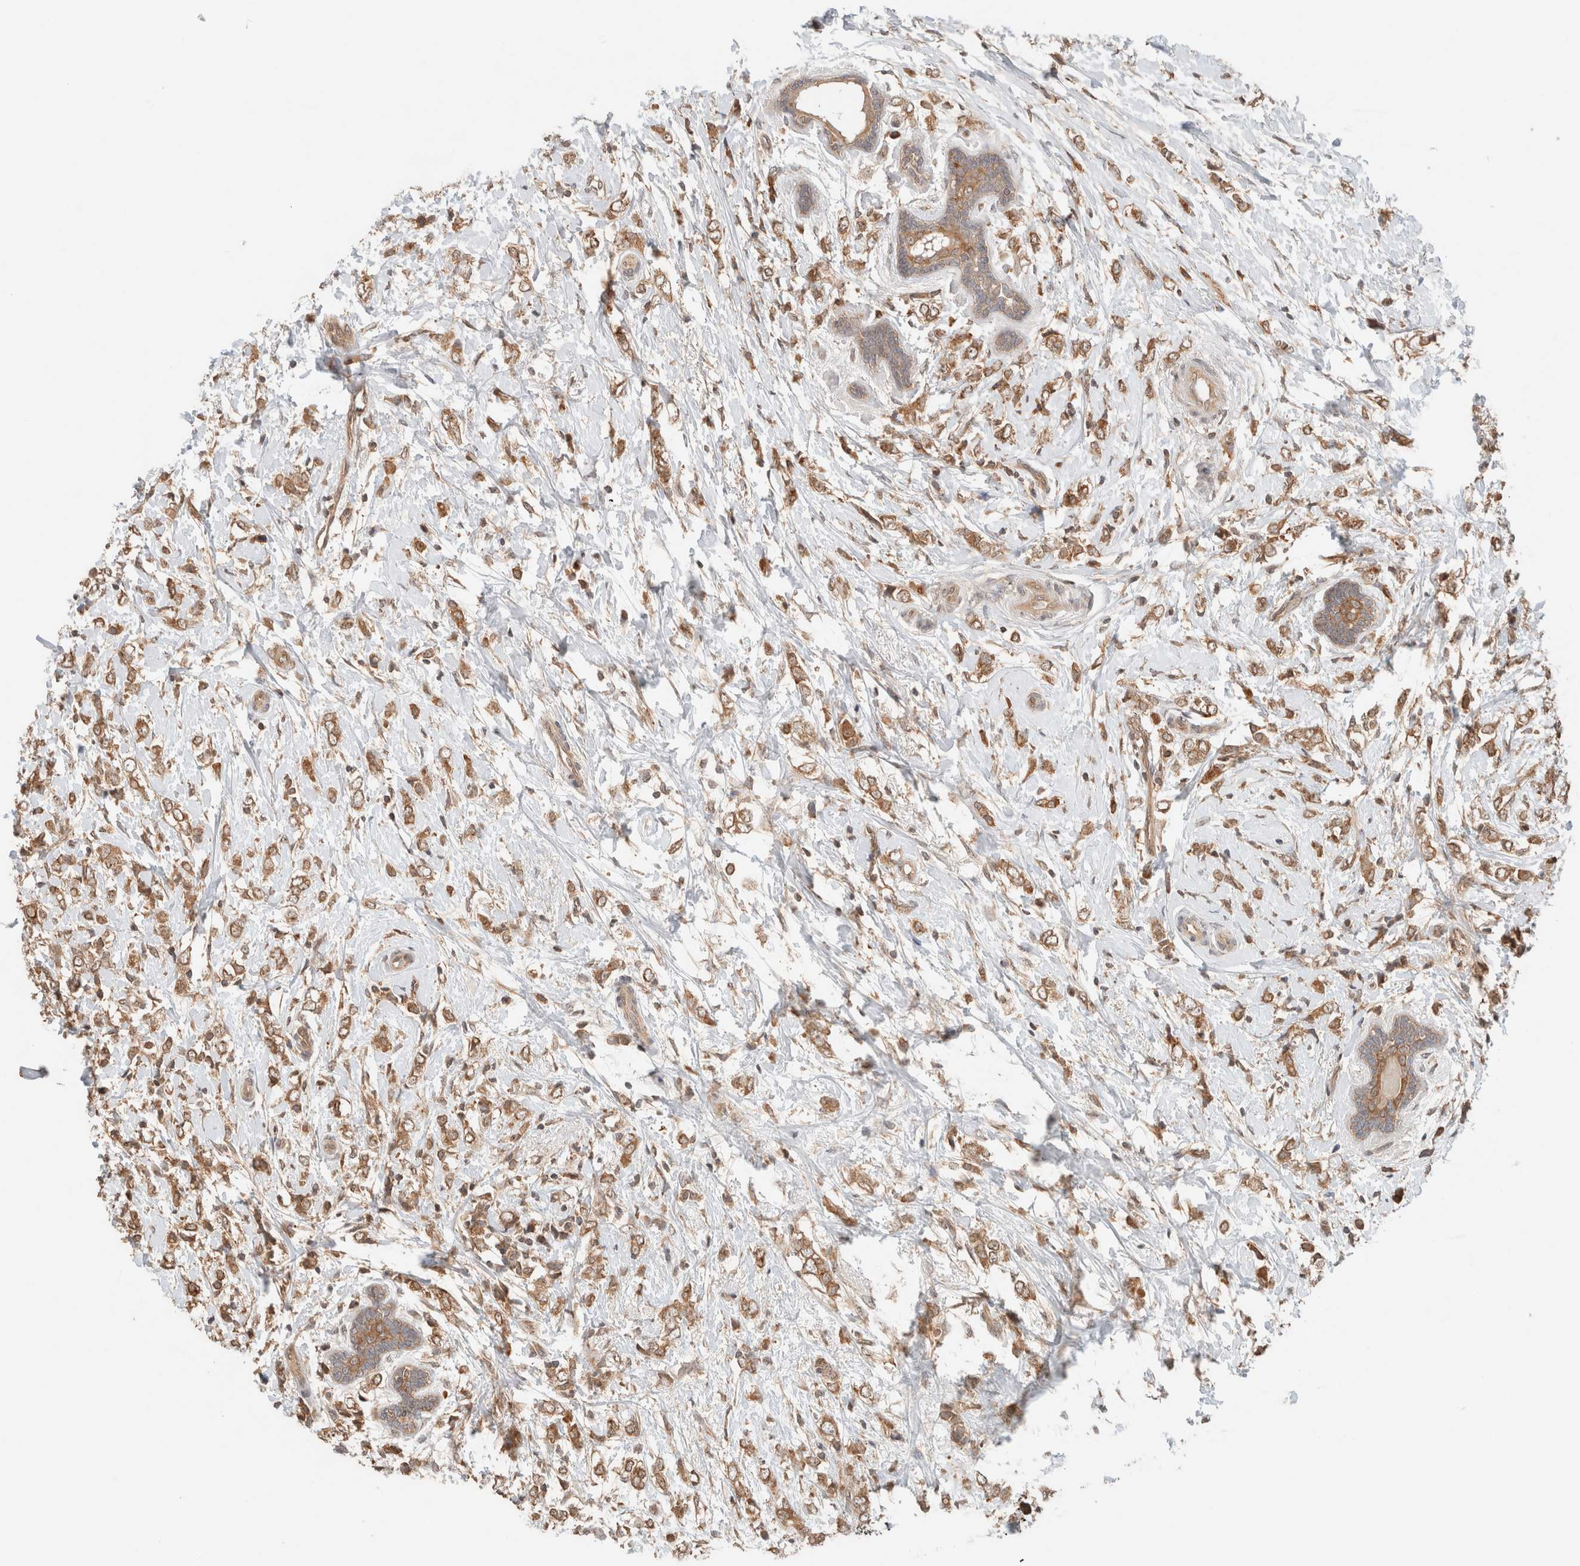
{"staining": {"intensity": "moderate", "quantity": ">75%", "location": "cytoplasmic/membranous"}, "tissue": "breast cancer", "cell_type": "Tumor cells", "image_type": "cancer", "snomed": [{"axis": "morphology", "description": "Normal tissue, NOS"}, {"axis": "morphology", "description": "Lobular carcinoma"}, {"axis": "topography", "description": "Breast"}], "caption": "Approximately >75% of tumor cells in human breast cancer (lobular carcinoma) show moderate cytoplasmic/membranous protein expression as visualized by brown immunohistochemical staining.", "gene": "ARFGEF2", "patient": {"sex": "female", "age": 47}}